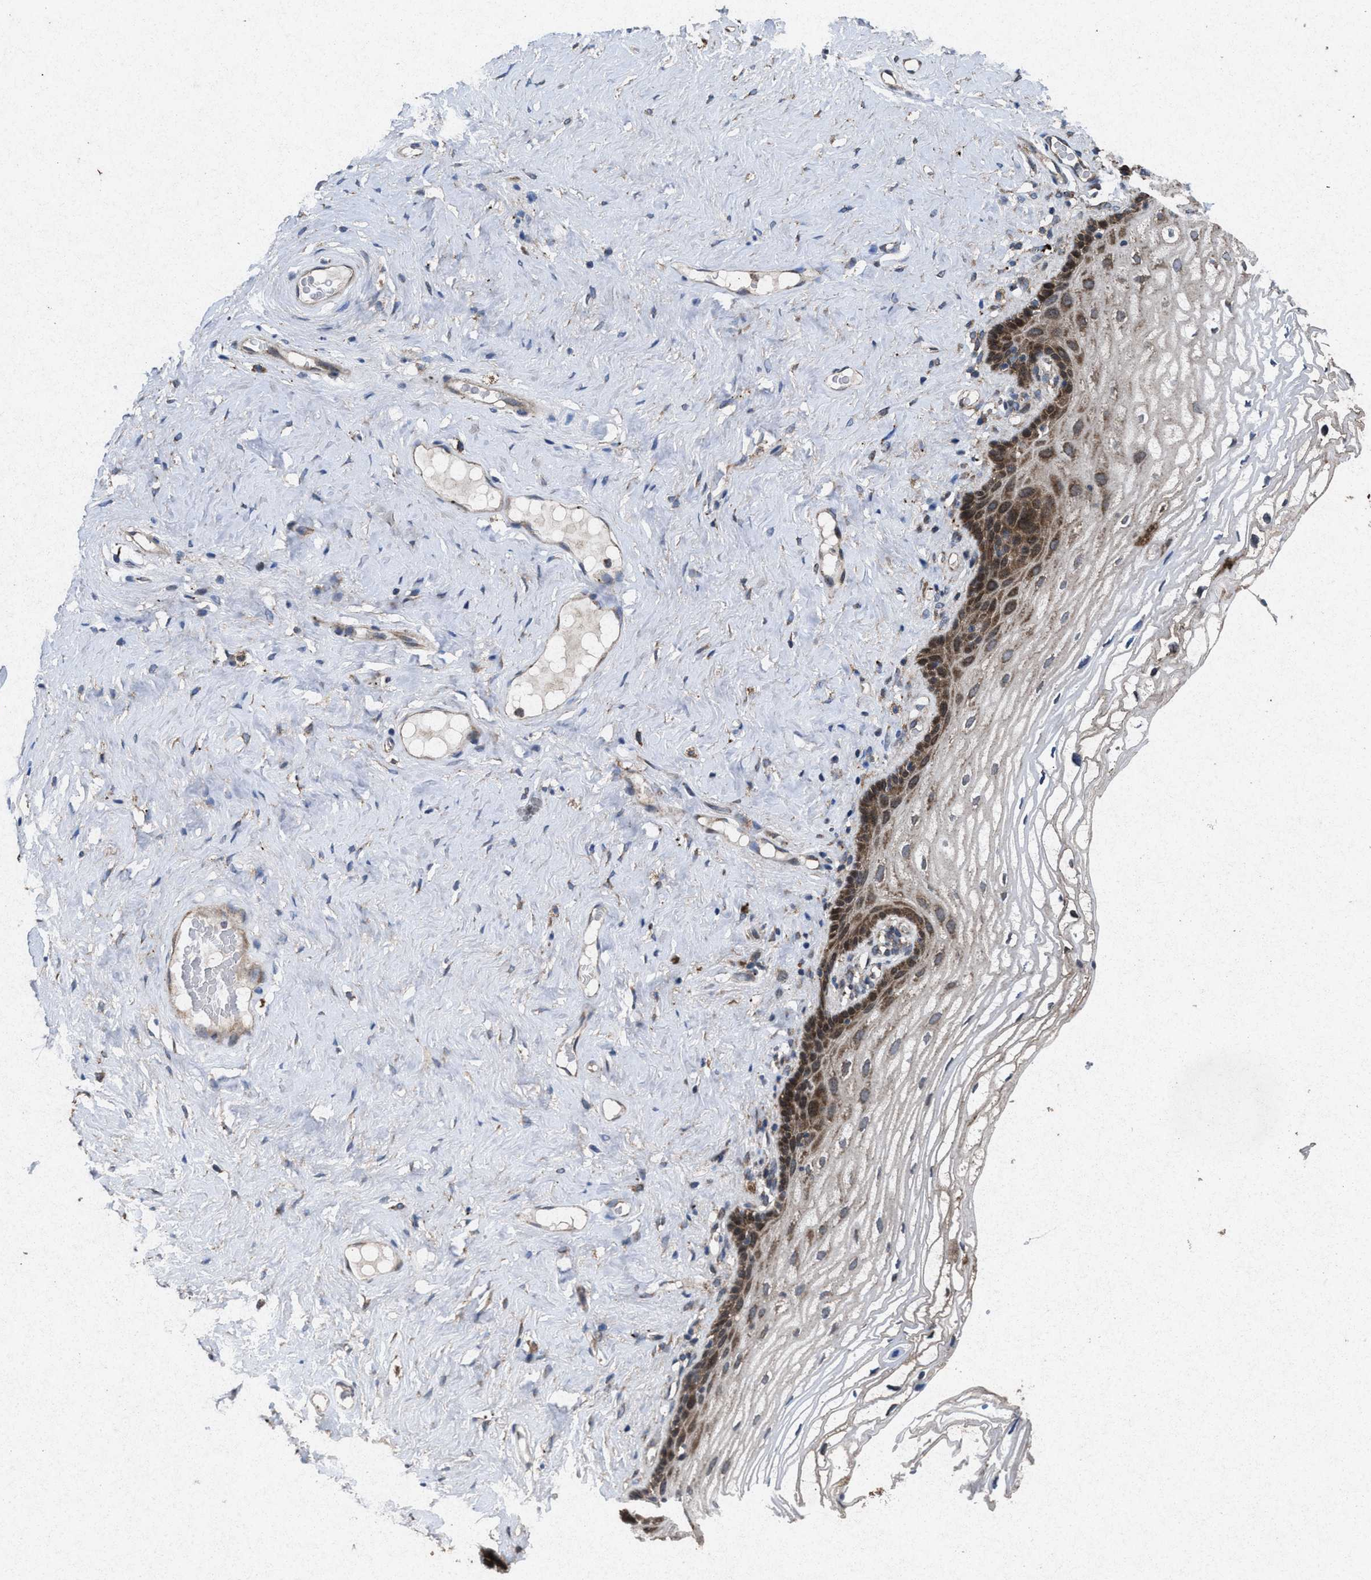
{"staining": {"intensity": "moderate", "quantity": "25%-75%", "location": "cytoplasmic/membranous"}, "tissue": "vagina", "cell_type": "Squamous epithelial cells", "image_type": "normal", "snomed": [{"axis": "morphology", "description": "Normal tissue, NOS"}, {"axis": "morphology", "description": "Adenocarcinoma, NOS"}, {"axis": "topography", "description": "Rectum"}, {"axis": "topography", "description": "Vagina"}], "caption": "Immunohistochemical staining of normal human vagina displays 25%-75% levels of moderate cytoplasmic/membranous protein positivity in approximately 25%-75% of squamous epithelial cells. The staining was performed using DAB, with brown indicating positive protein expression. Nuclei are stained blue with hematoxylin.", "gene": "MSI2", "patient": {"sex": "female", "age": 71}}